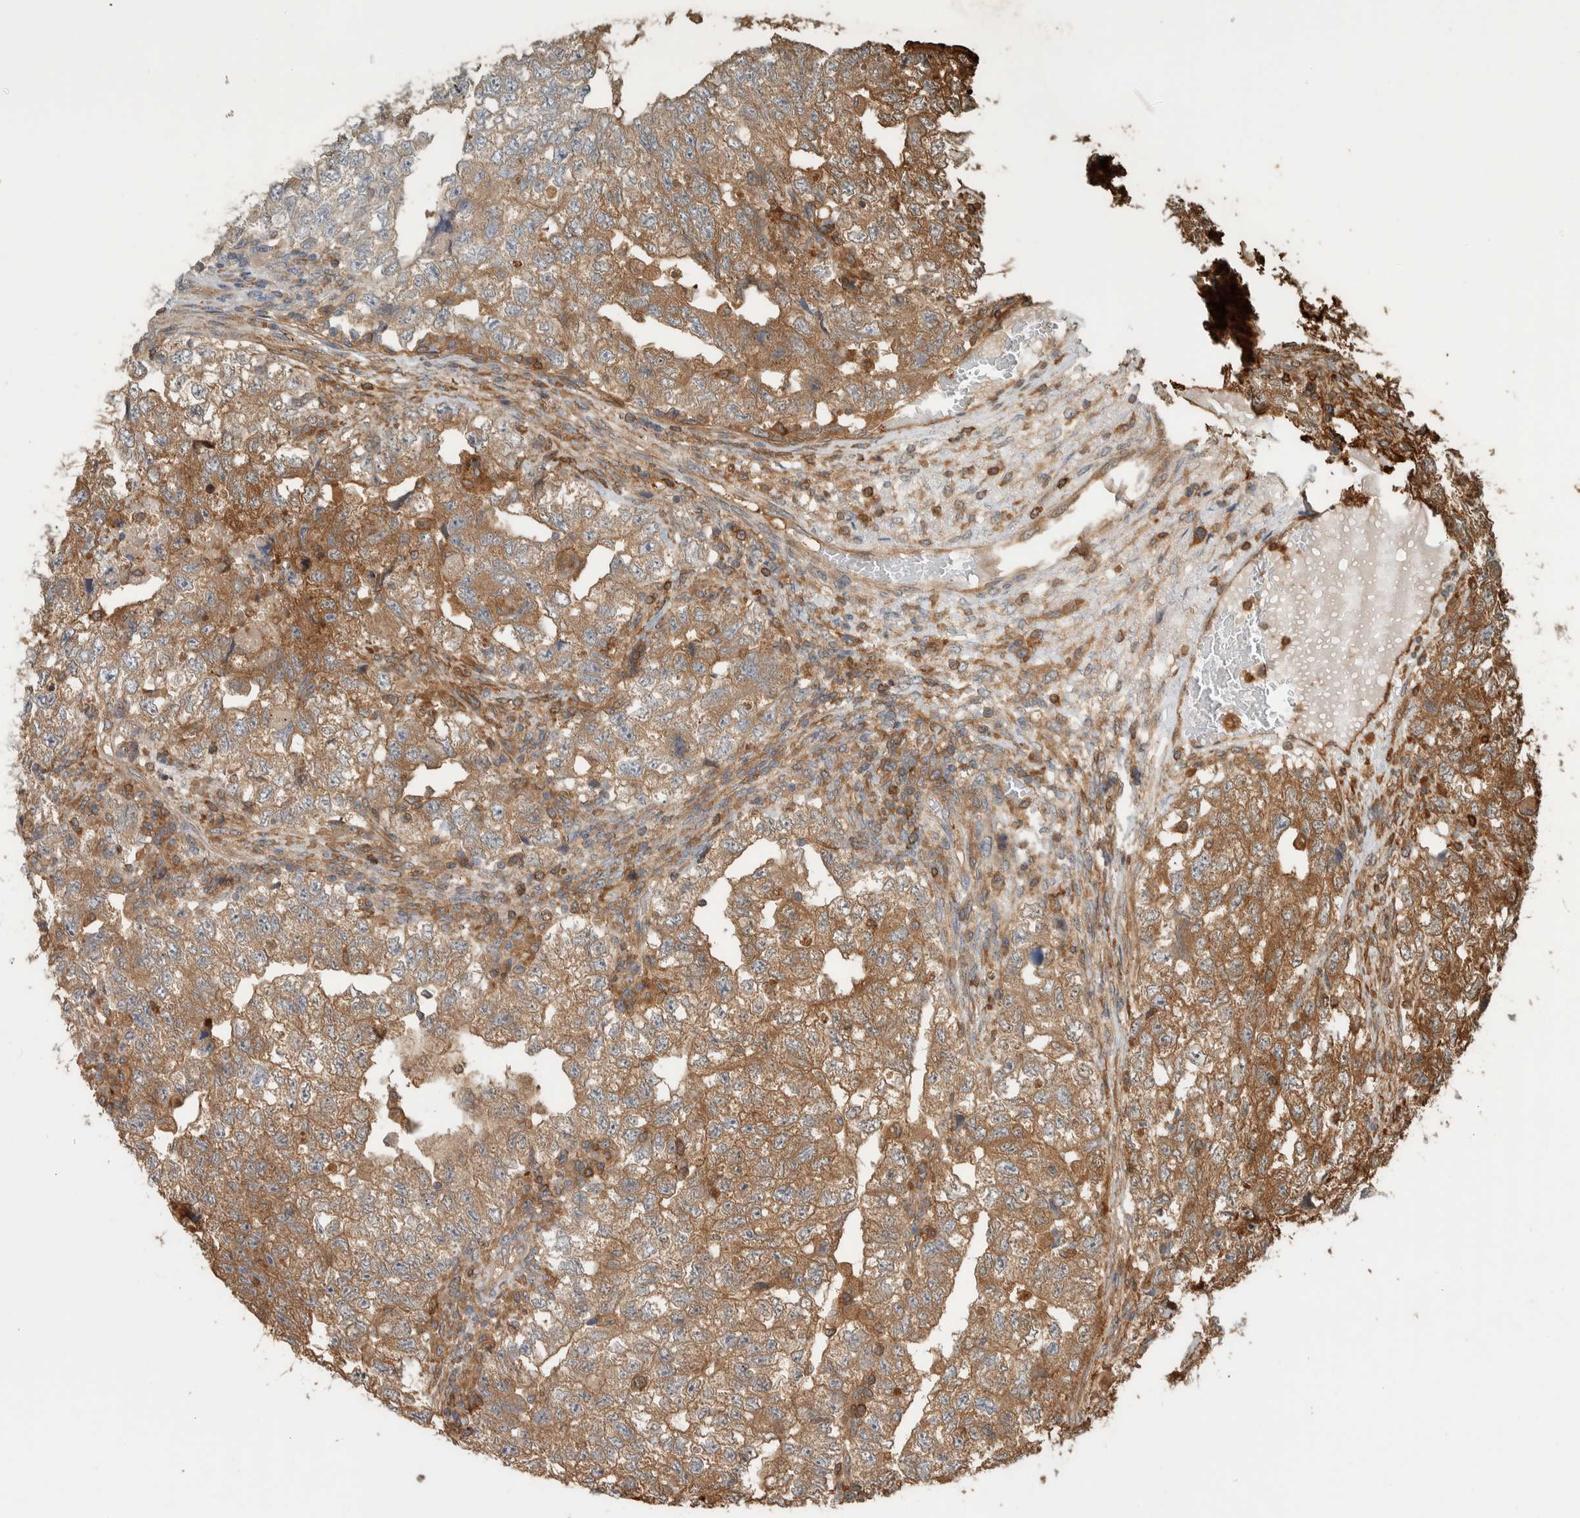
{"staining": {"intensity": "moderate", "quantity": ">75%", "location": "cytoplasmic/membranous"}, "tissue": "testis cancer", "cell_type": "Tumor cells", "image_type": "cancer", "snomed": [{"axis": "morphology", "description": "Carcinoma, Embryonal, NOS"}, {"axis": "topography", "description": "Testis"}], "caption": "Immunohistochemical staining of testis cancer (embryonal carcinoma) exhibits medium levels of moderate cytoplasmic/membranous positivity in about >75% of tumor cells. The protein of interest is stained brown, and the nuclei are stained in blue (DAB IHC with brightfield microscopy, high magnification).", "gene": "CNTROB", "patient": {"sex": "male", "age": 36}}